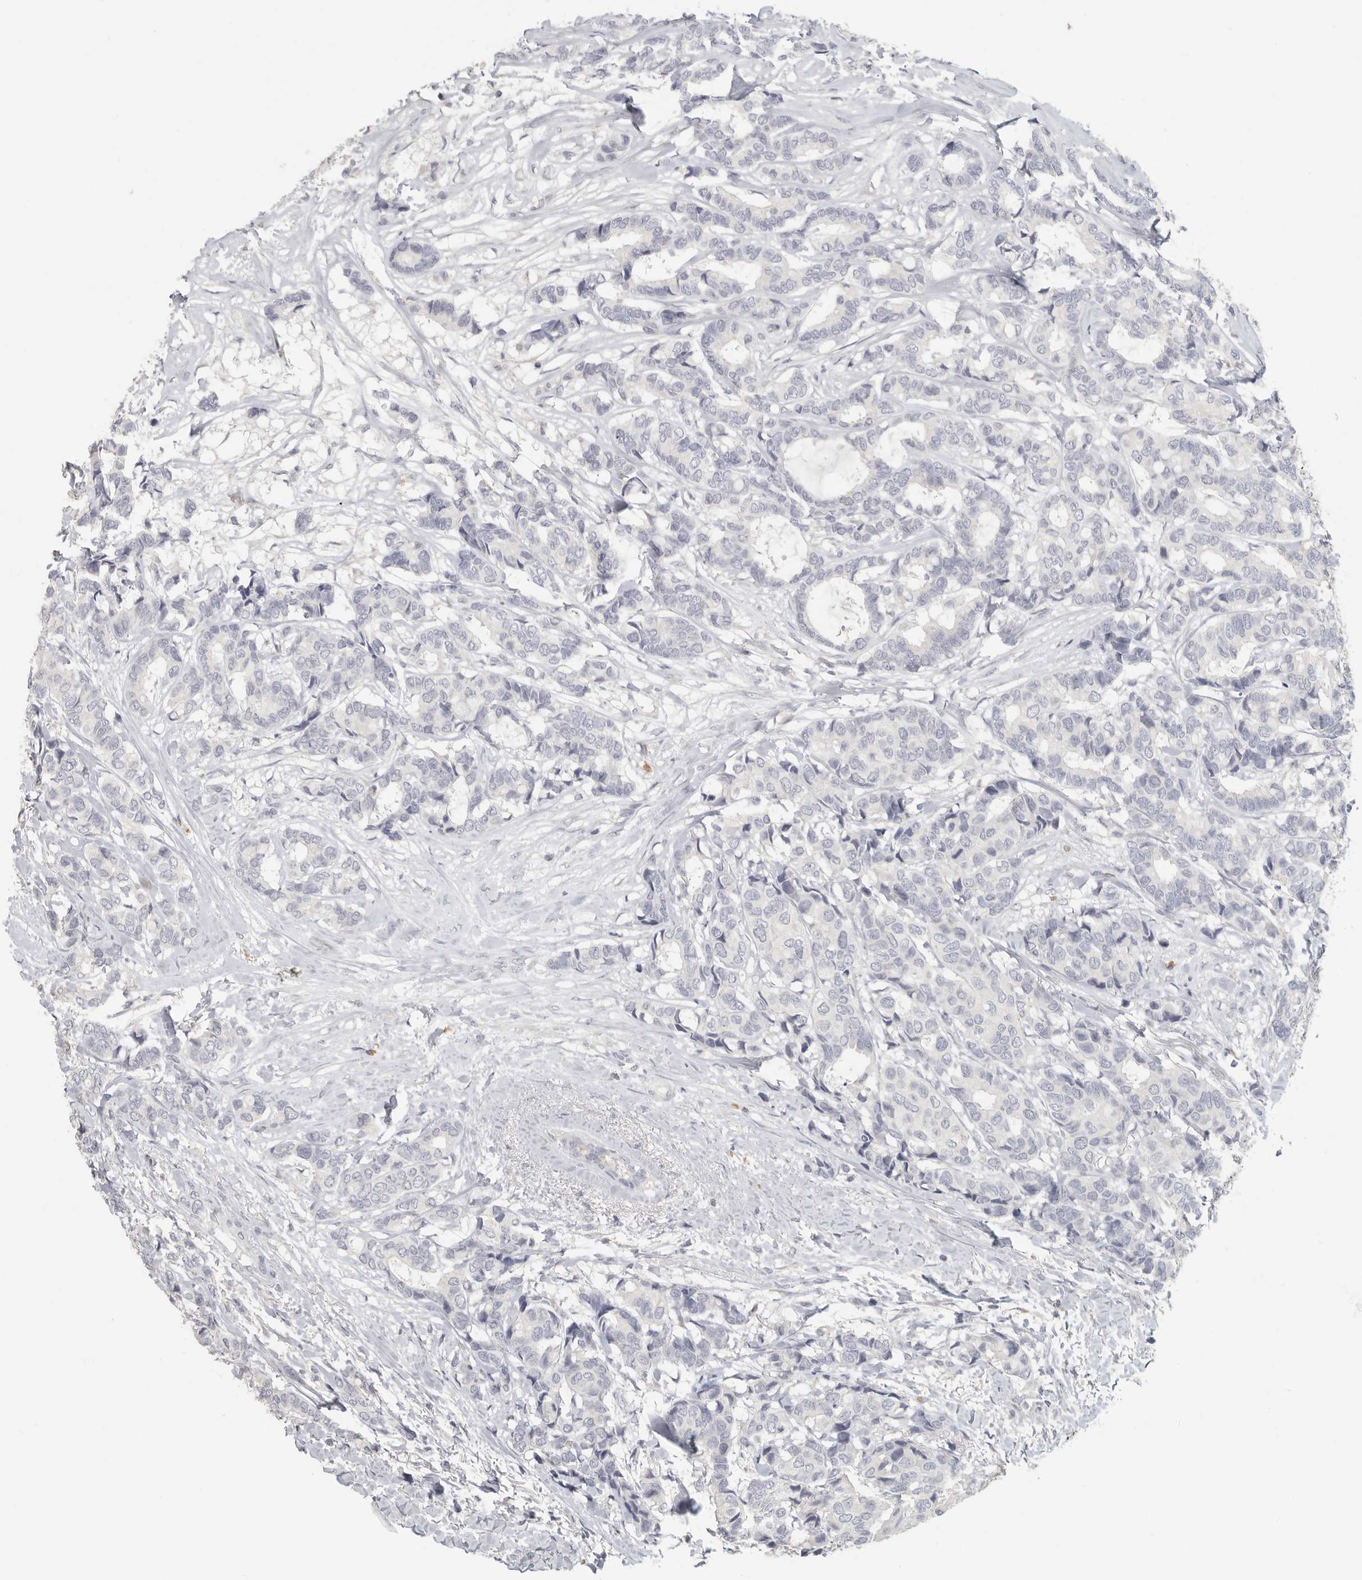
{"staining": {"intensity": "negative", "quantity": "none", "location": "none"}, "tissue": "breast cancer", "cell_type": "Tumor cells", "image_type": "cancer", "snomed": [{"axis": "morphology", "description": "Duct carcinoma"}, {"axis": "topography", "description": "Breast"}], "caption": "Histopathology image shows no protein positivity in tumor cells of breast cancer (intraductal carcinoma) tissue.", "gene": "DNAJC11", "patient": {"sex": "female", "age": 87}}